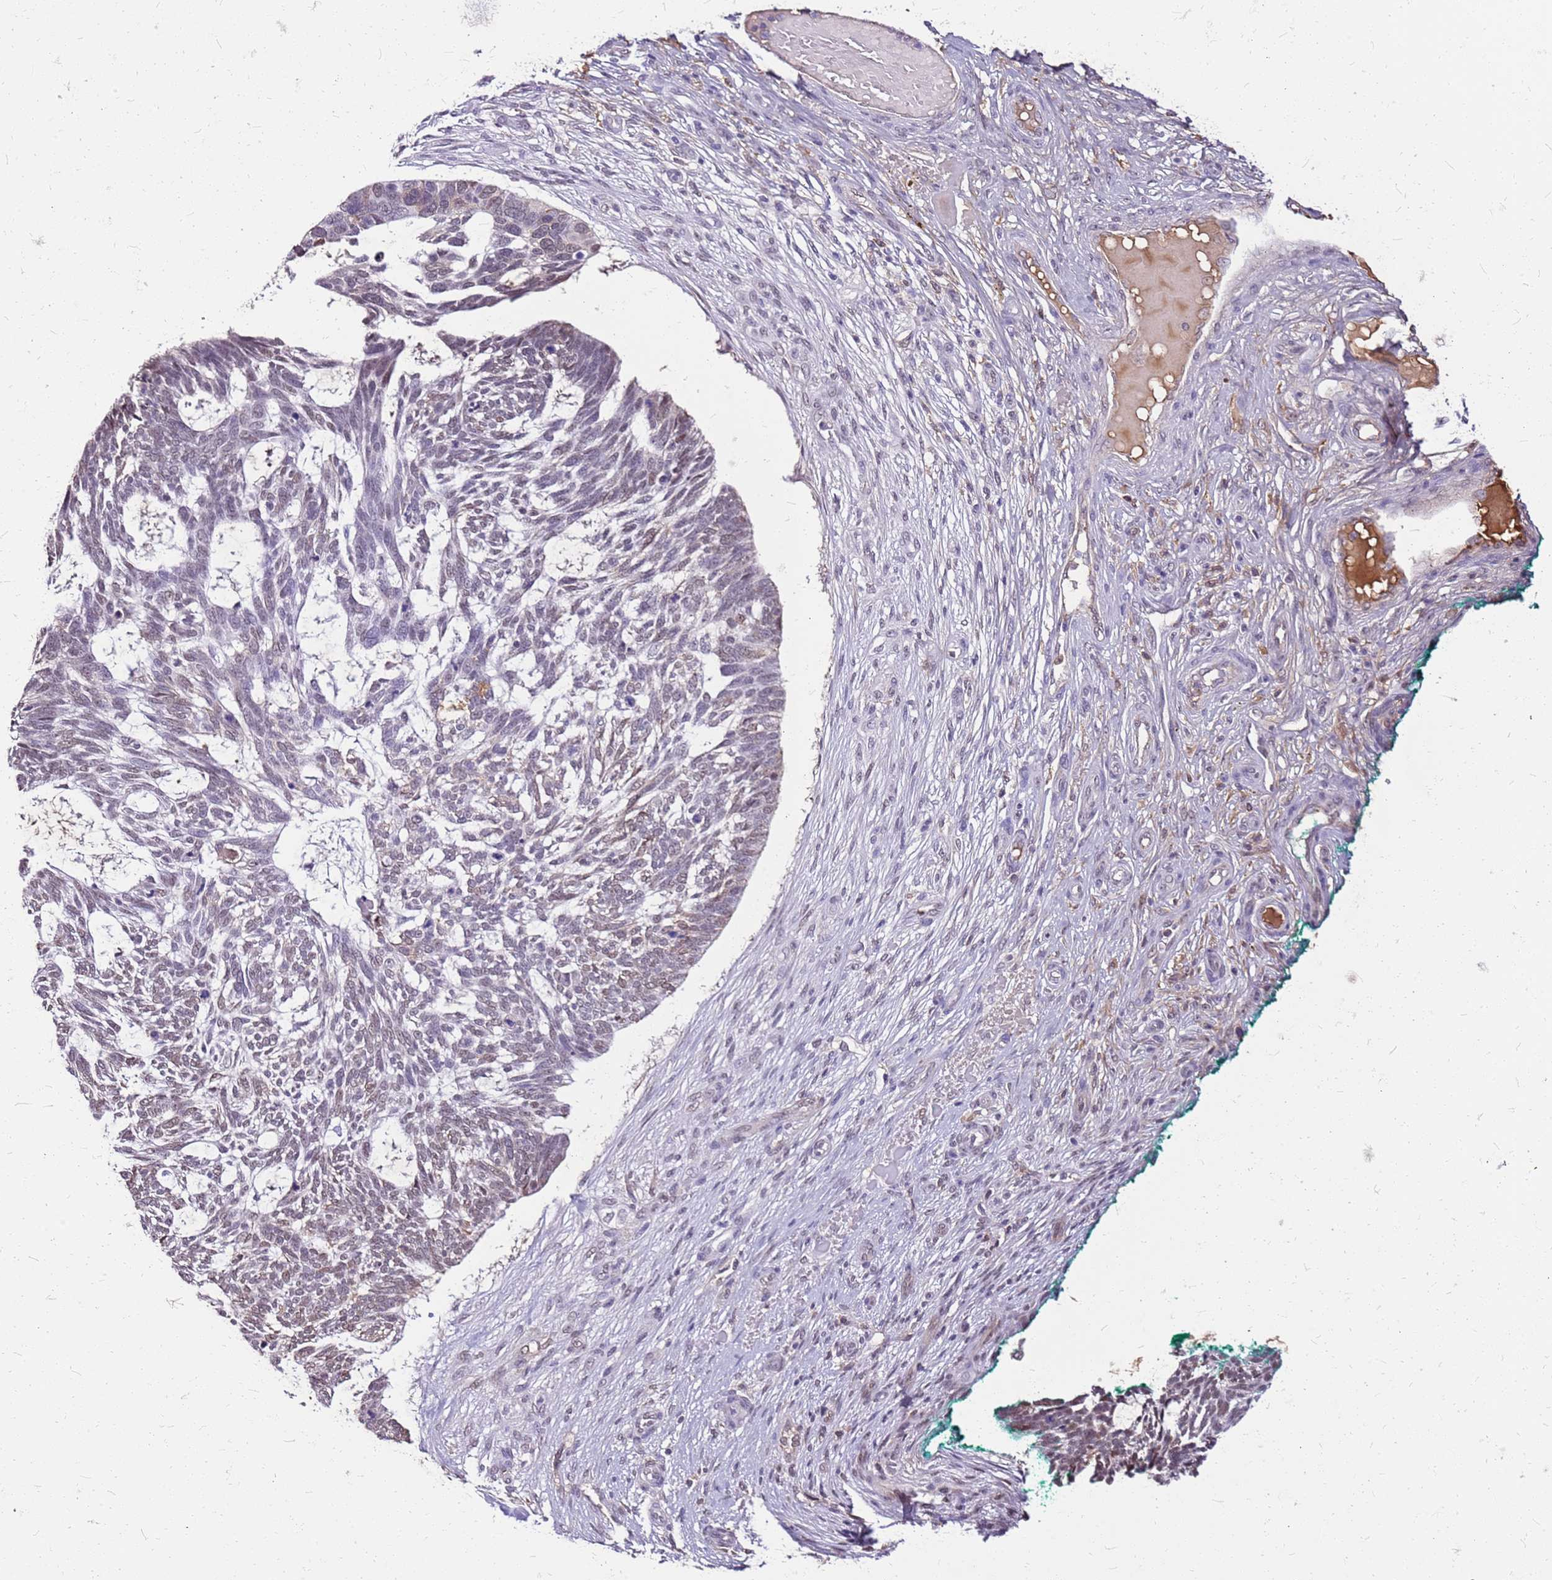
{"staining": {"intensity": "weak", "quantity": "25%-75%", "location": "nuclear"}, "tissue": "skin cancer", "cell_type": "Tumor cells", "image_type": "cancer", "snomed": [{"axis": "morphology", "description": "Basal cell carcinoma"}, {"axis": "topography", "description": "Skin"}], "caption": "Immunohistochemistry histopathology image of neoplastic tissue: skin basal cell carcinoma stained using immunohistochemistry (IHC) reveals low levels of weak protein expression localized specifically in the nuclear of tumor cells, appearing as a nuclear brown color.", "gene": "ALDH1A3", "patient": {"sex": "male", "age": 88}}